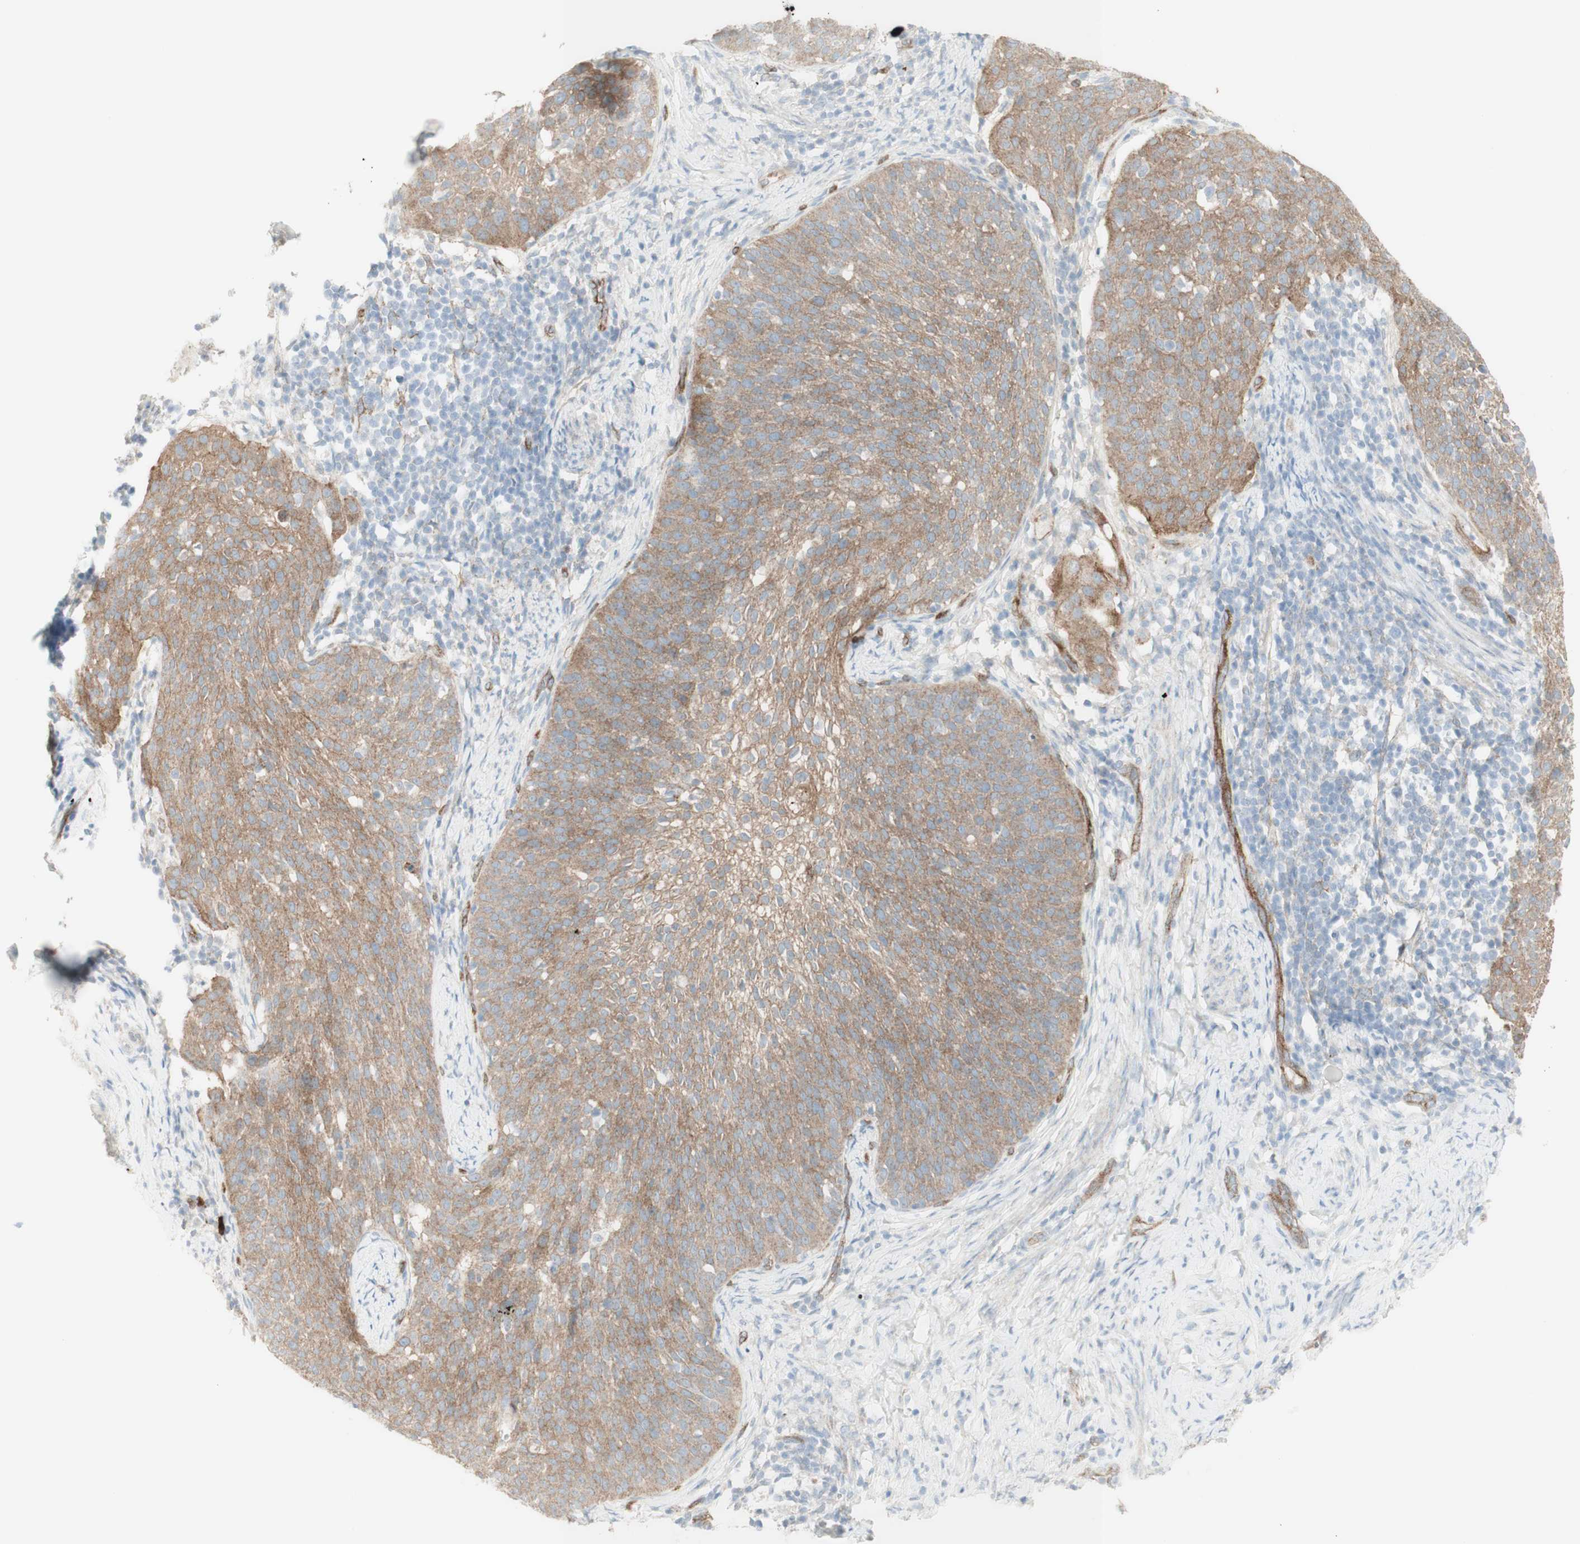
{"staining": {"intensity": "moderate", "quantity": "25%-75%", "location": "cytoplasmic/membranous"}, "tissue": "cervical cancer", "cell_type": "Tumor cells", "image_type": "cancer", "snomed": [{"axis": "morphology", "description": "Squamous cell carcinoma, NOS"}, {"axis": "topography", "description": "Cervix"}], "caption": "The image exhibits staining of squamous cell carcinoma (cervical), revealing moderate cytoplasmic/membranous protein positivity (brown color) within tumor cells. (DAB = brown stain, brightfield microscopy at high magnification).", "gene": "MYO6", "patient": {"sex": "female", "age": 51}}